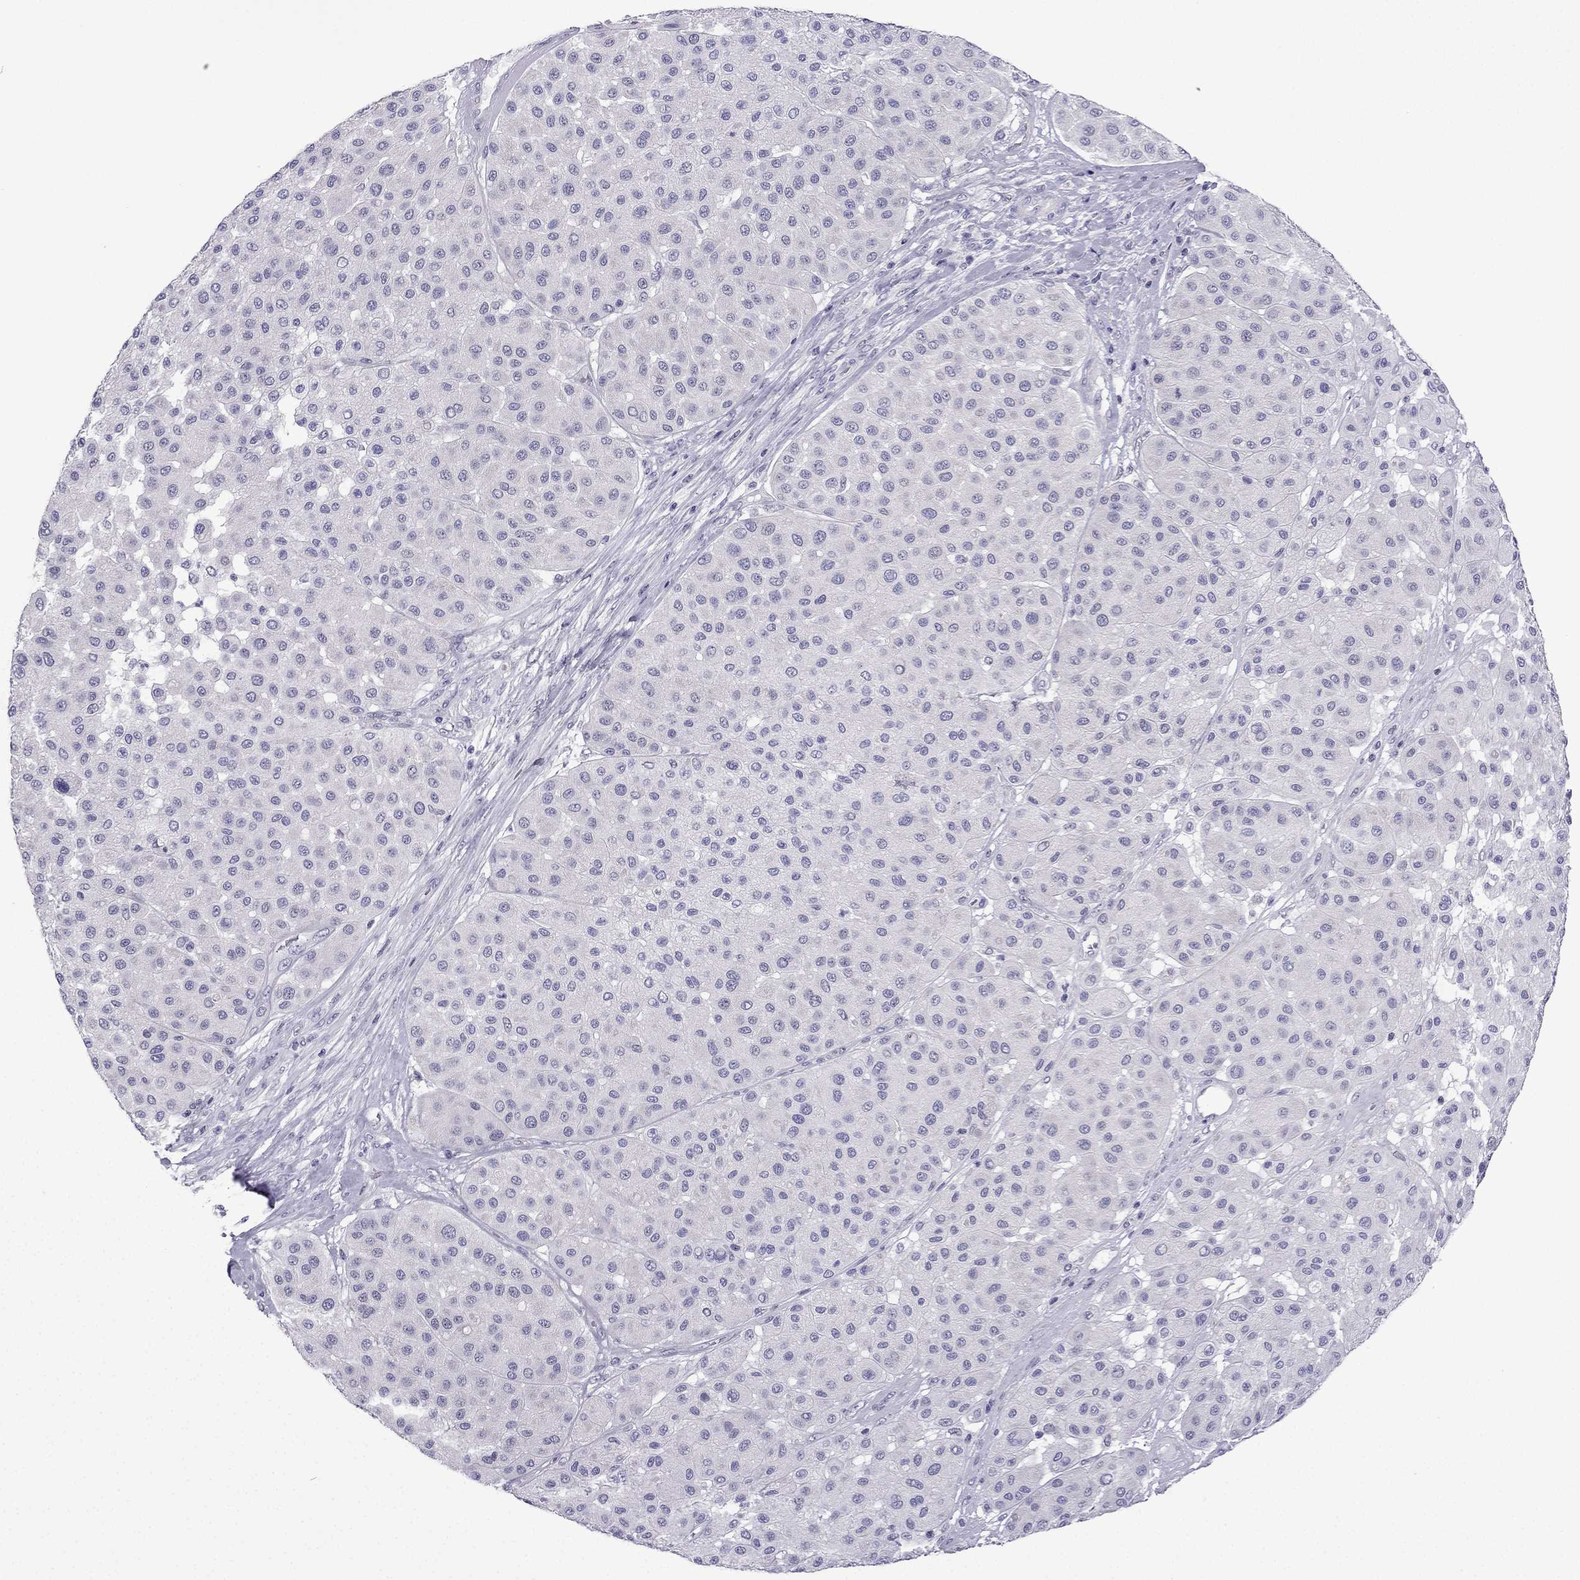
{"staining": {"intensity": "negative", "quantity": "none", "location": "none"}, "tissue": "melanoma", "cell_type": "Tumor cells", "image_type": "cancer", "snomed": [{"axis": "morphology", "description": "Malignant melanoma, Metastatic site"}, {"axis": "topography", "description": "Smooth muscle"}], "caption": "The micrograph reveals no significant positivity in tumor cells of melanoma.", "gene": "POM121L12", "patient": {"sex": "male", "age": 41}}